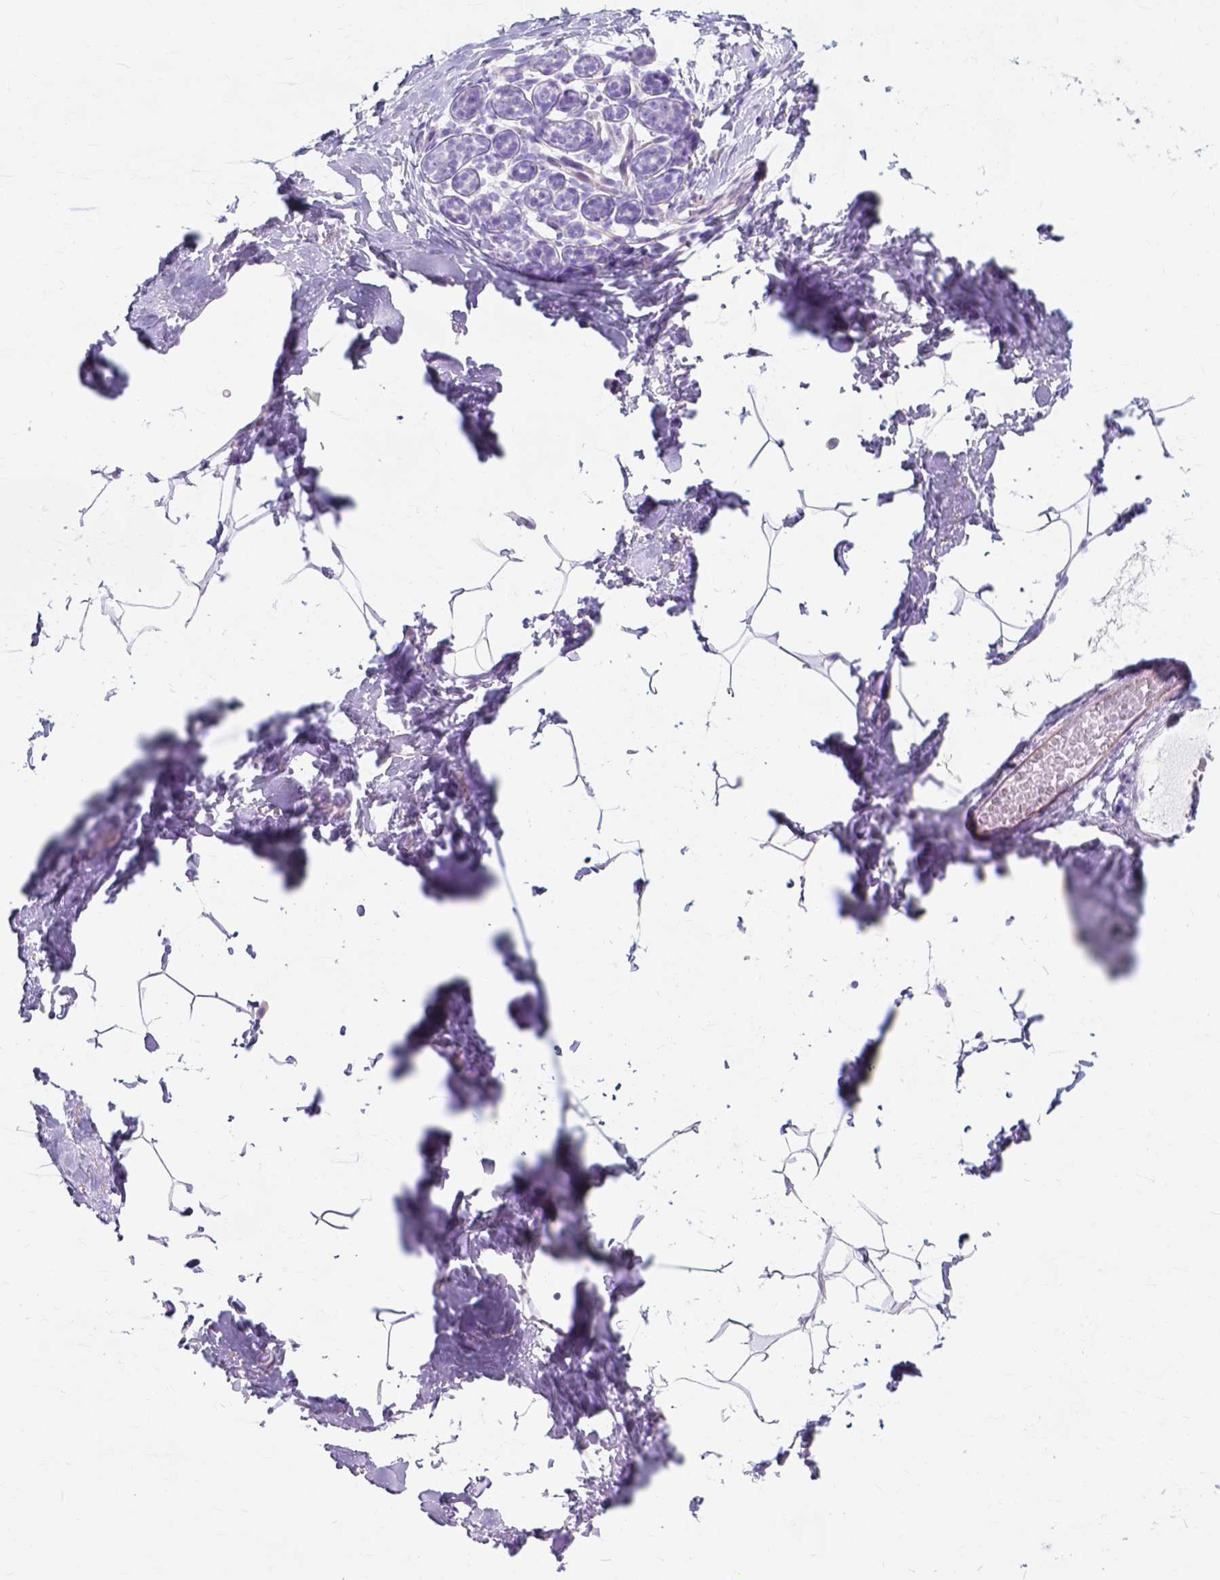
{"staining": {"intensity": "negative", "quantity": "none", "location": "none"}, "tissue": "breast", "cell_type": "Adipocytes", "image_type": "normal", "snomed": [{"axis": "morphology", "description": "Normal tissue, NOS"}, {"axis": "topography", "description": "Breast"}], "caption": "Human breast stained for a protein using IHC shows no positivity in adipocytes.", "gene": "MYH15", "patient": {"sex": "female", "age": 32}}